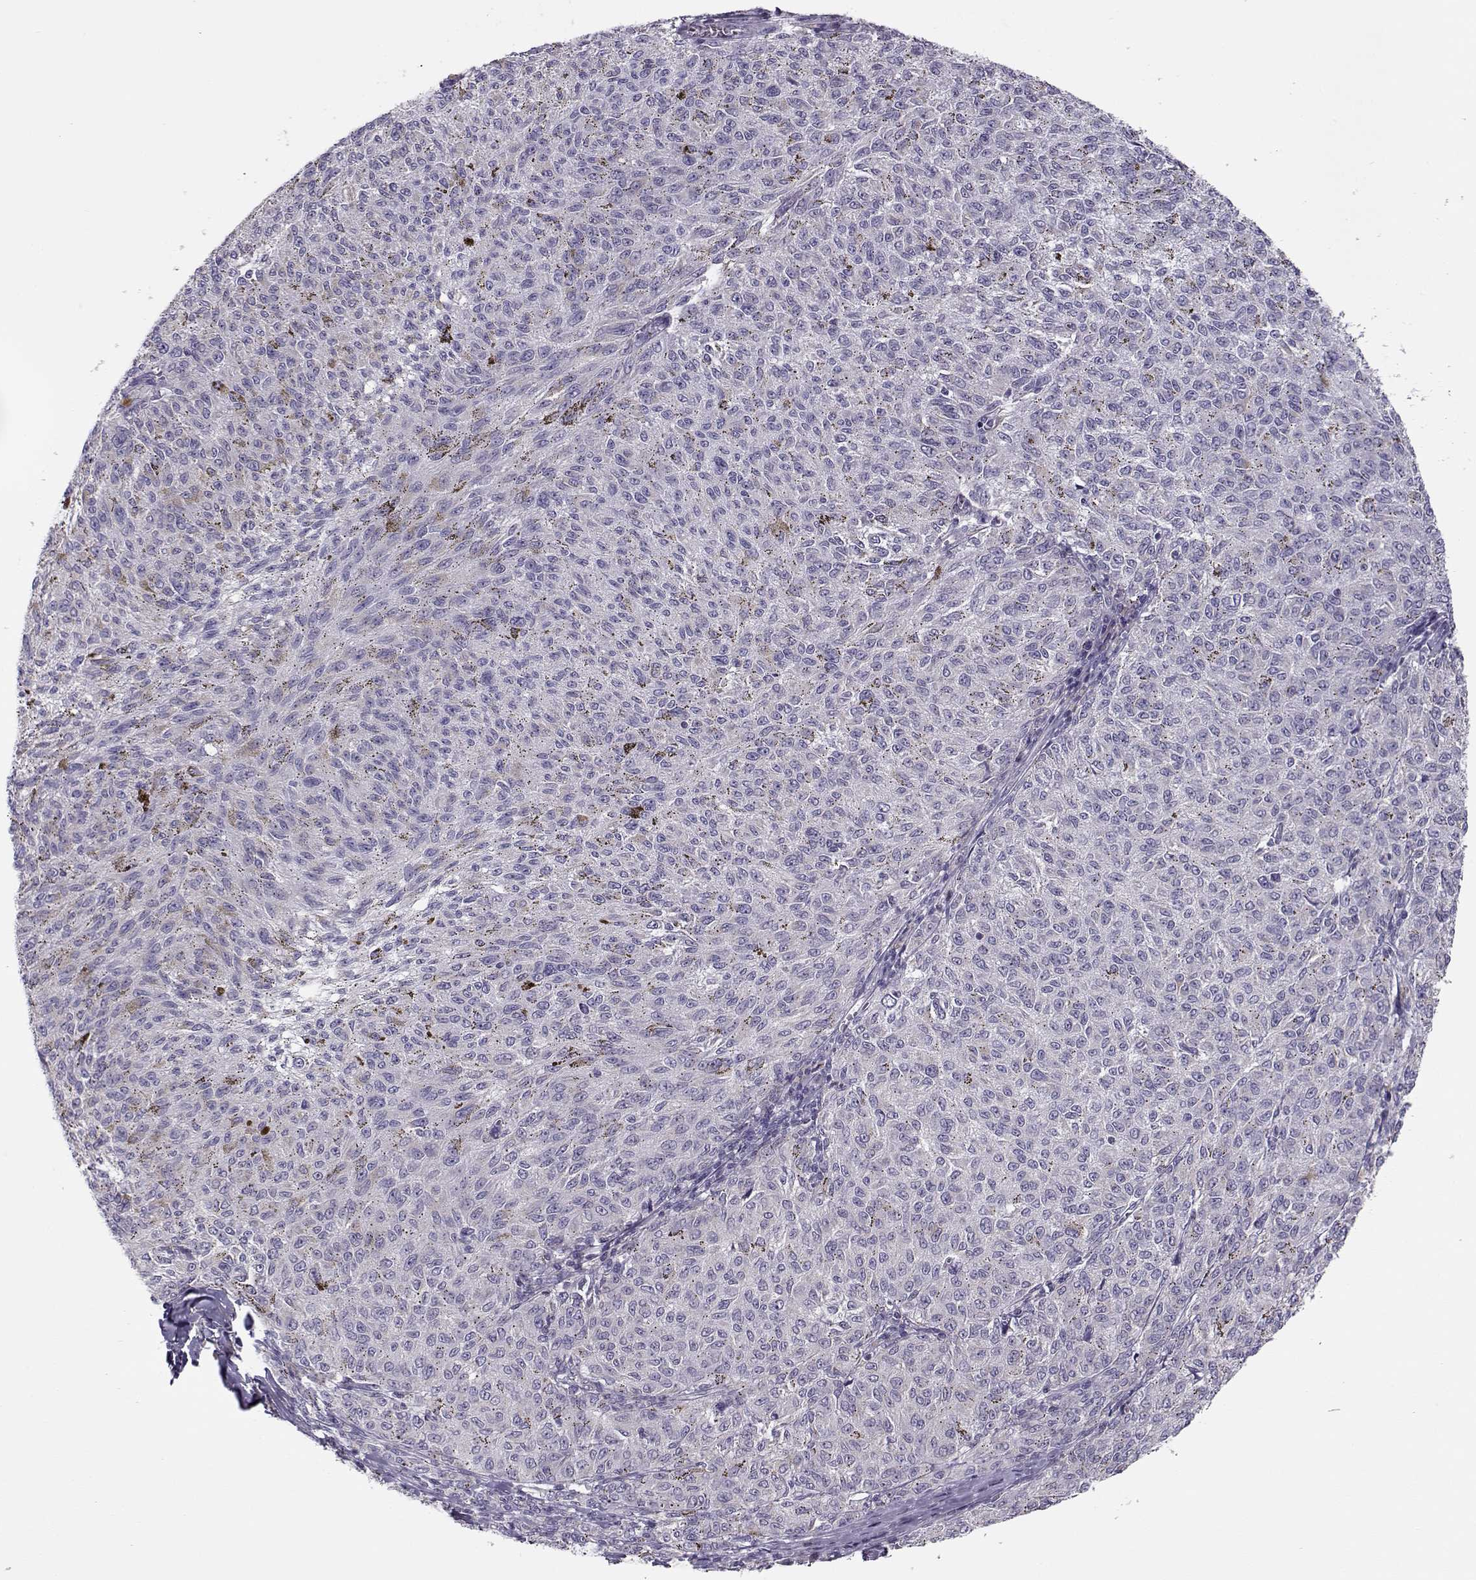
{"staining": {"intensity": "negative", "quantity": "none", "location": "none"}, "tissue": "melanoma", "cell_type": "Tumor cells", "image_type": "cancer", "snomed": [{"axis": "morphology", "description": "Malignant melanoma, NOS"}, {"axis": "topography", "description": "Skin"}], "caption": "Immunohistochemistry micrograph of neoplastic tissue: melanoma stained with DAB demonstrates no significant protein staining in tumor cells. (Immunohistochemistry, brightfield microscopy, high magnification).", "gene": "KLF17", "patient": {"sex": "female", "age": 72}}